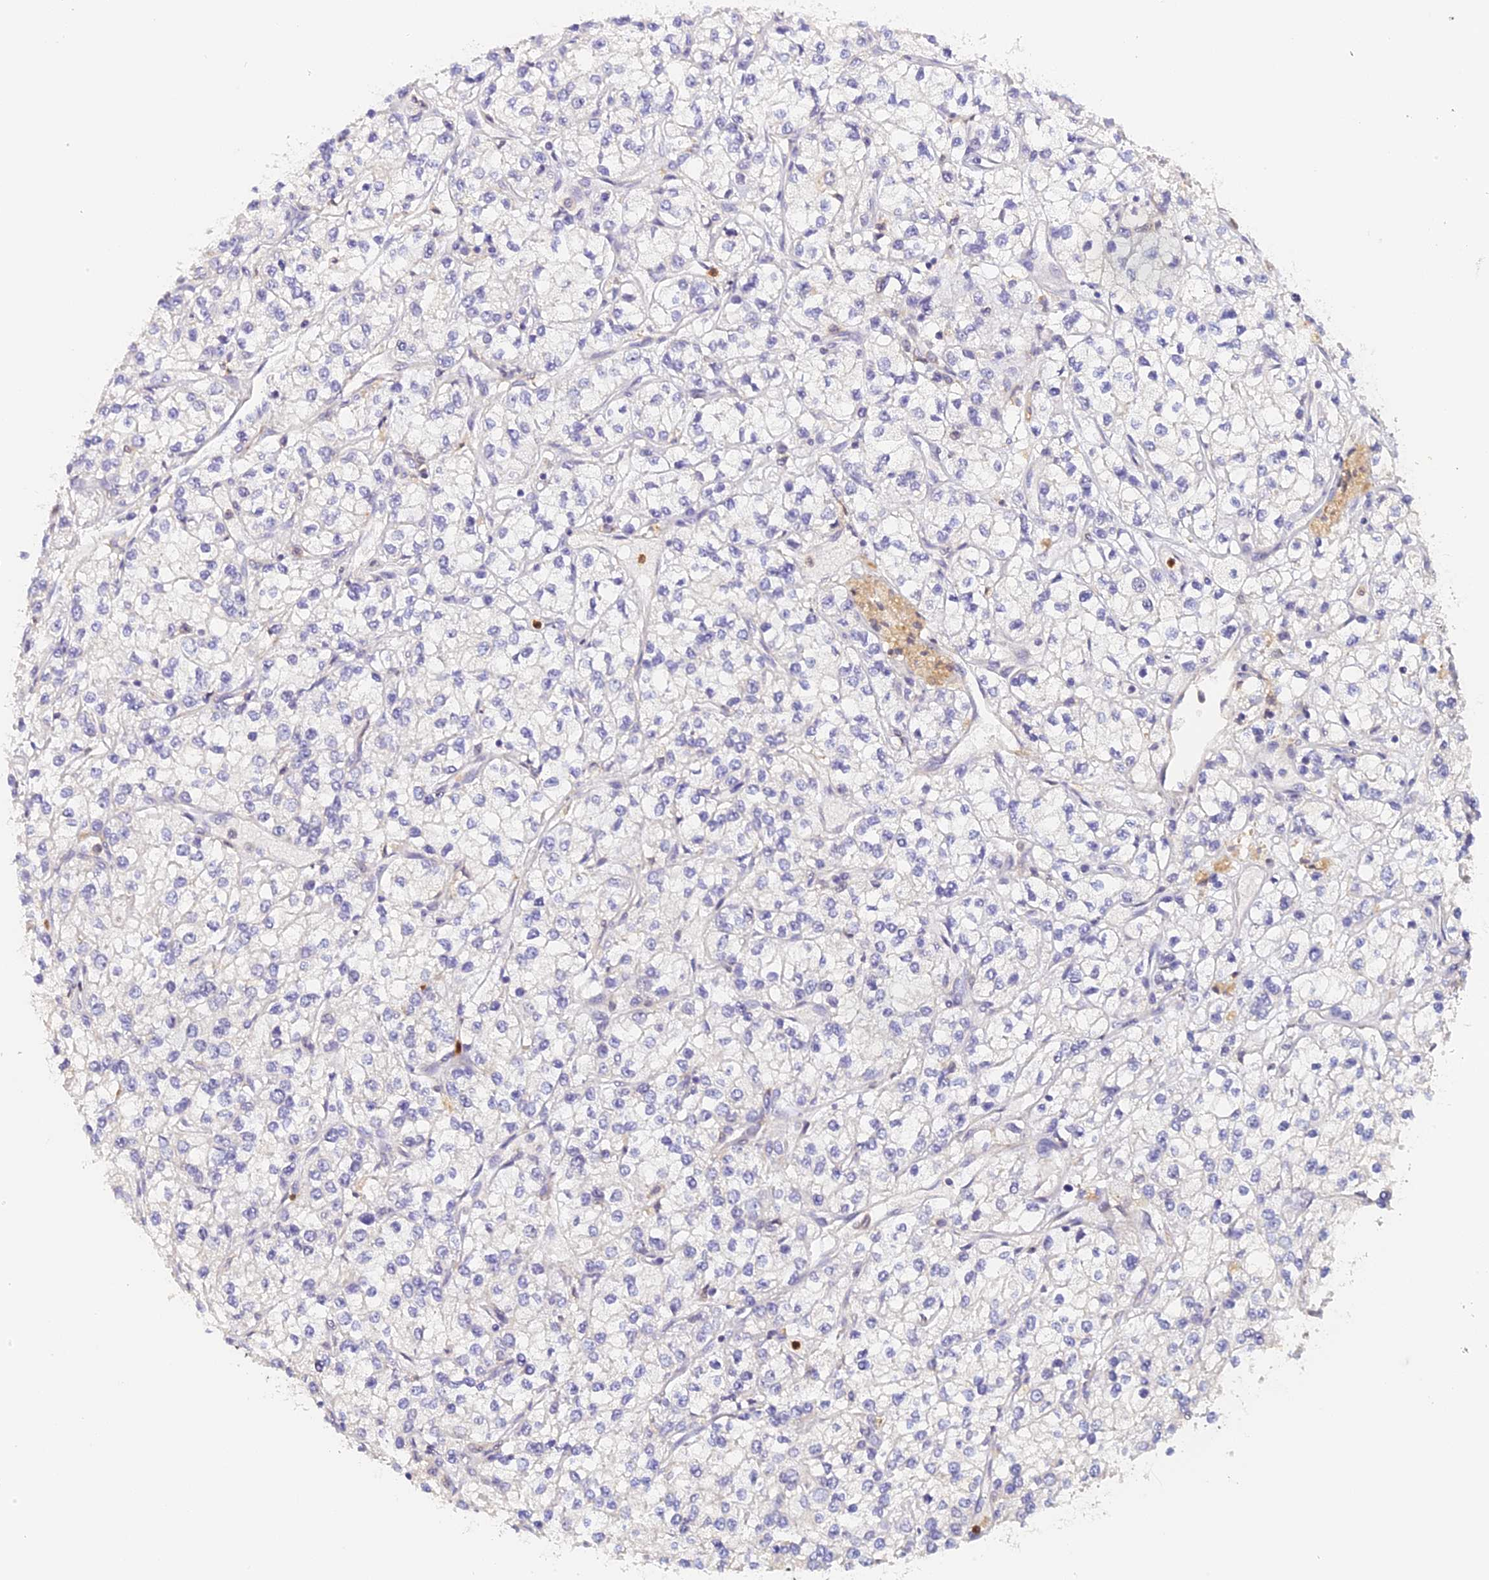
{"staining": {"intensity": "negative", "quantity": "none", "location": "none"}, "tissue": "renal cancer", "cell_type": "Tumor cells", "image_type": "cancer", "snomed": [{"axis": "morphology", "description": "Adenocarcinoma, NOS"}, {"axis": "topography", "description": "Kidney"}], "caption": "Immunohistochemistry (IHC) of human adenocarcinoma (renal) shows no expression in tumor cells.", "gene": "NCF4", "patient": {"sex": "male", "age": 80}}